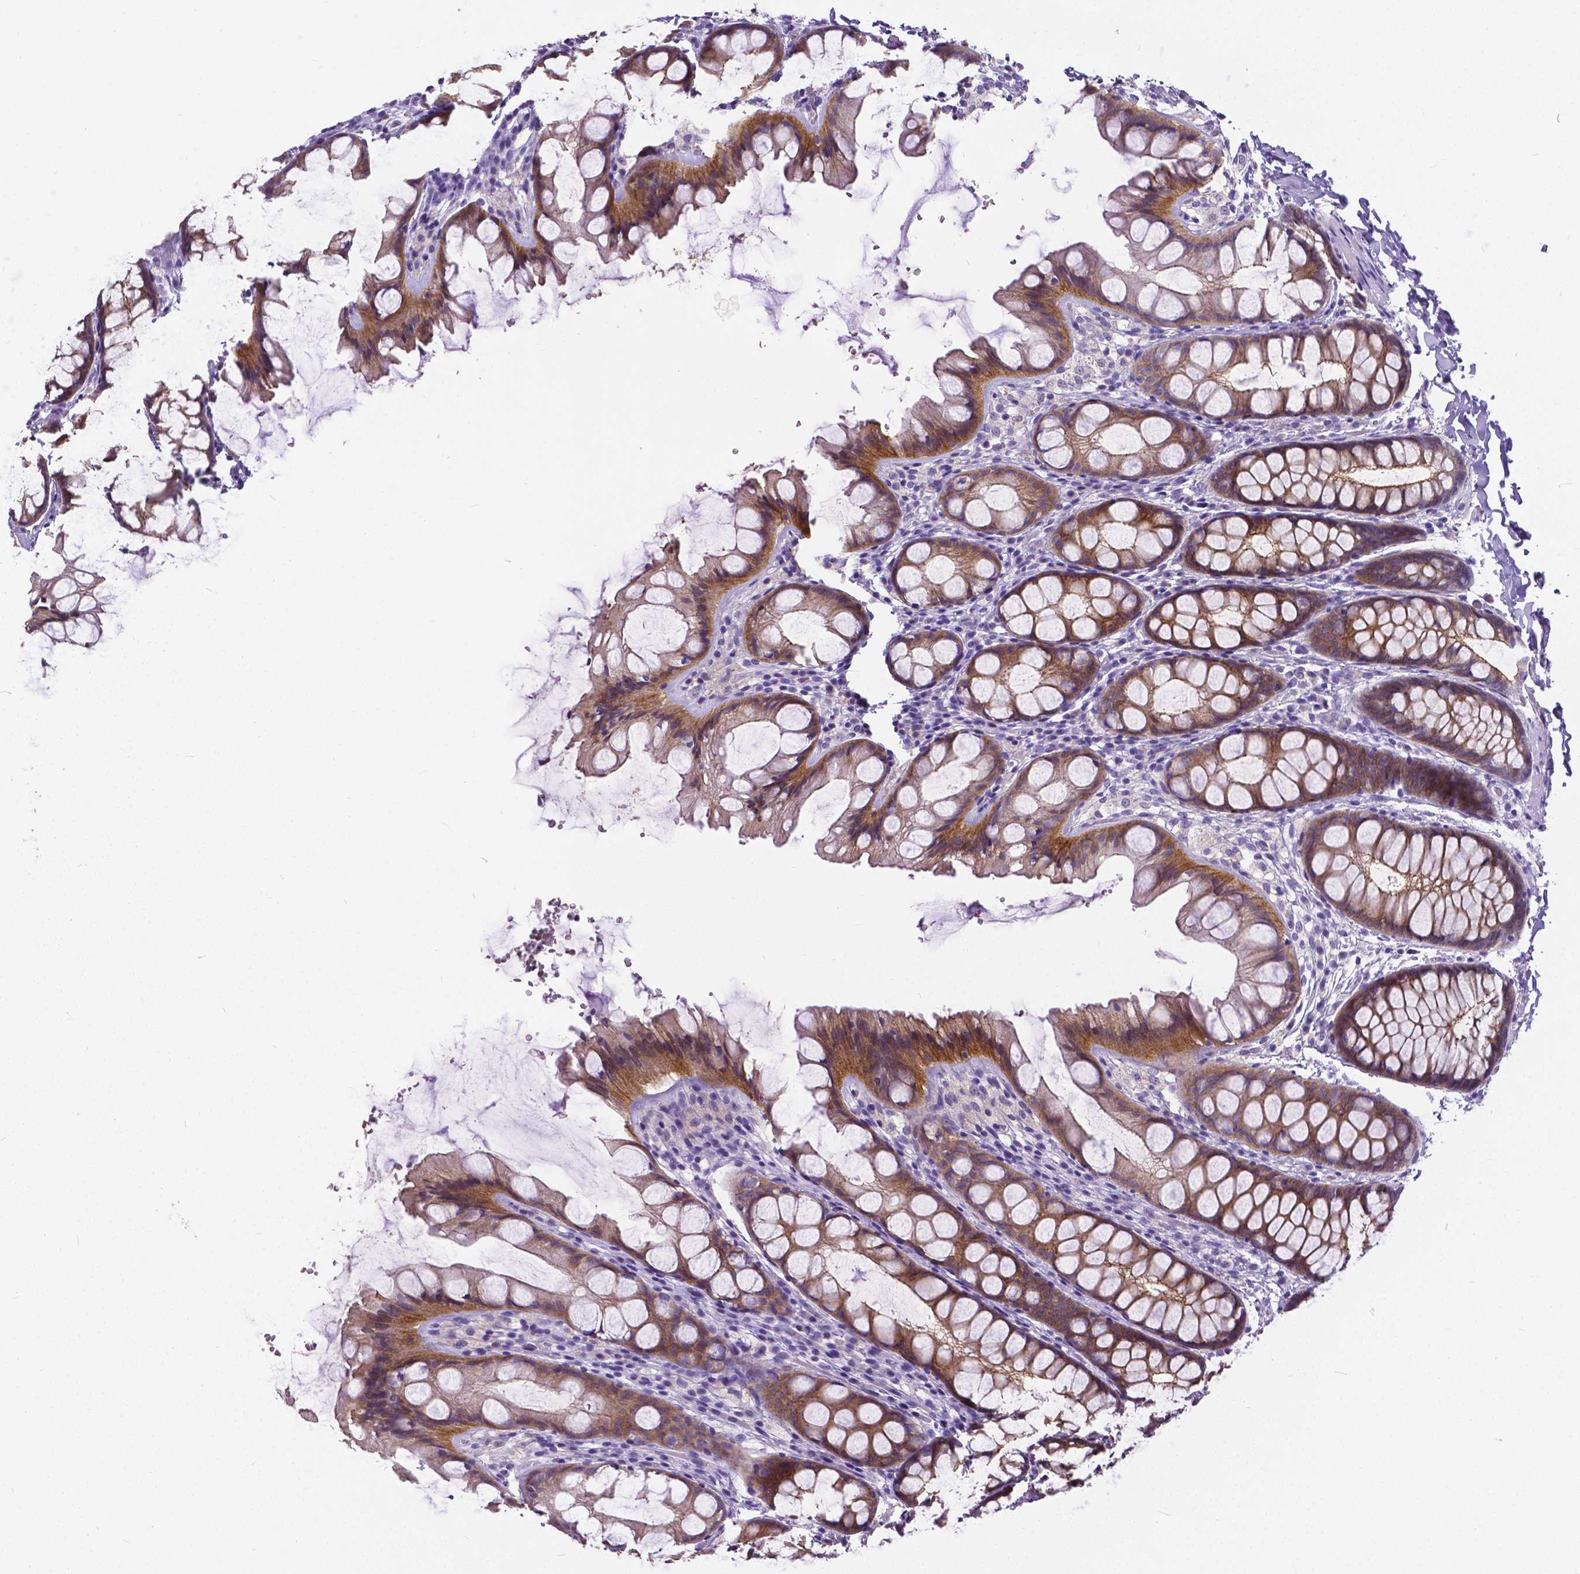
{"staining": {"intensity": "negative", "quantity": "none", "location": "none"}, "tissue": "colon", "cell_type": "Endothelial cells", "image_type": "normal", "snomed": [{"axis": "morphology", "description": "Normal tissue, NOS"}, {"axis": "topography", "description": "Colon"}], "caption": "IHC histopathology image of normal colon stained for a protein (brown), which exhibits no expression in endothelial cells. Nuclei are stained in blue.", "gene": "OCLN", "patient": {"sex": "male", "age": 47}}